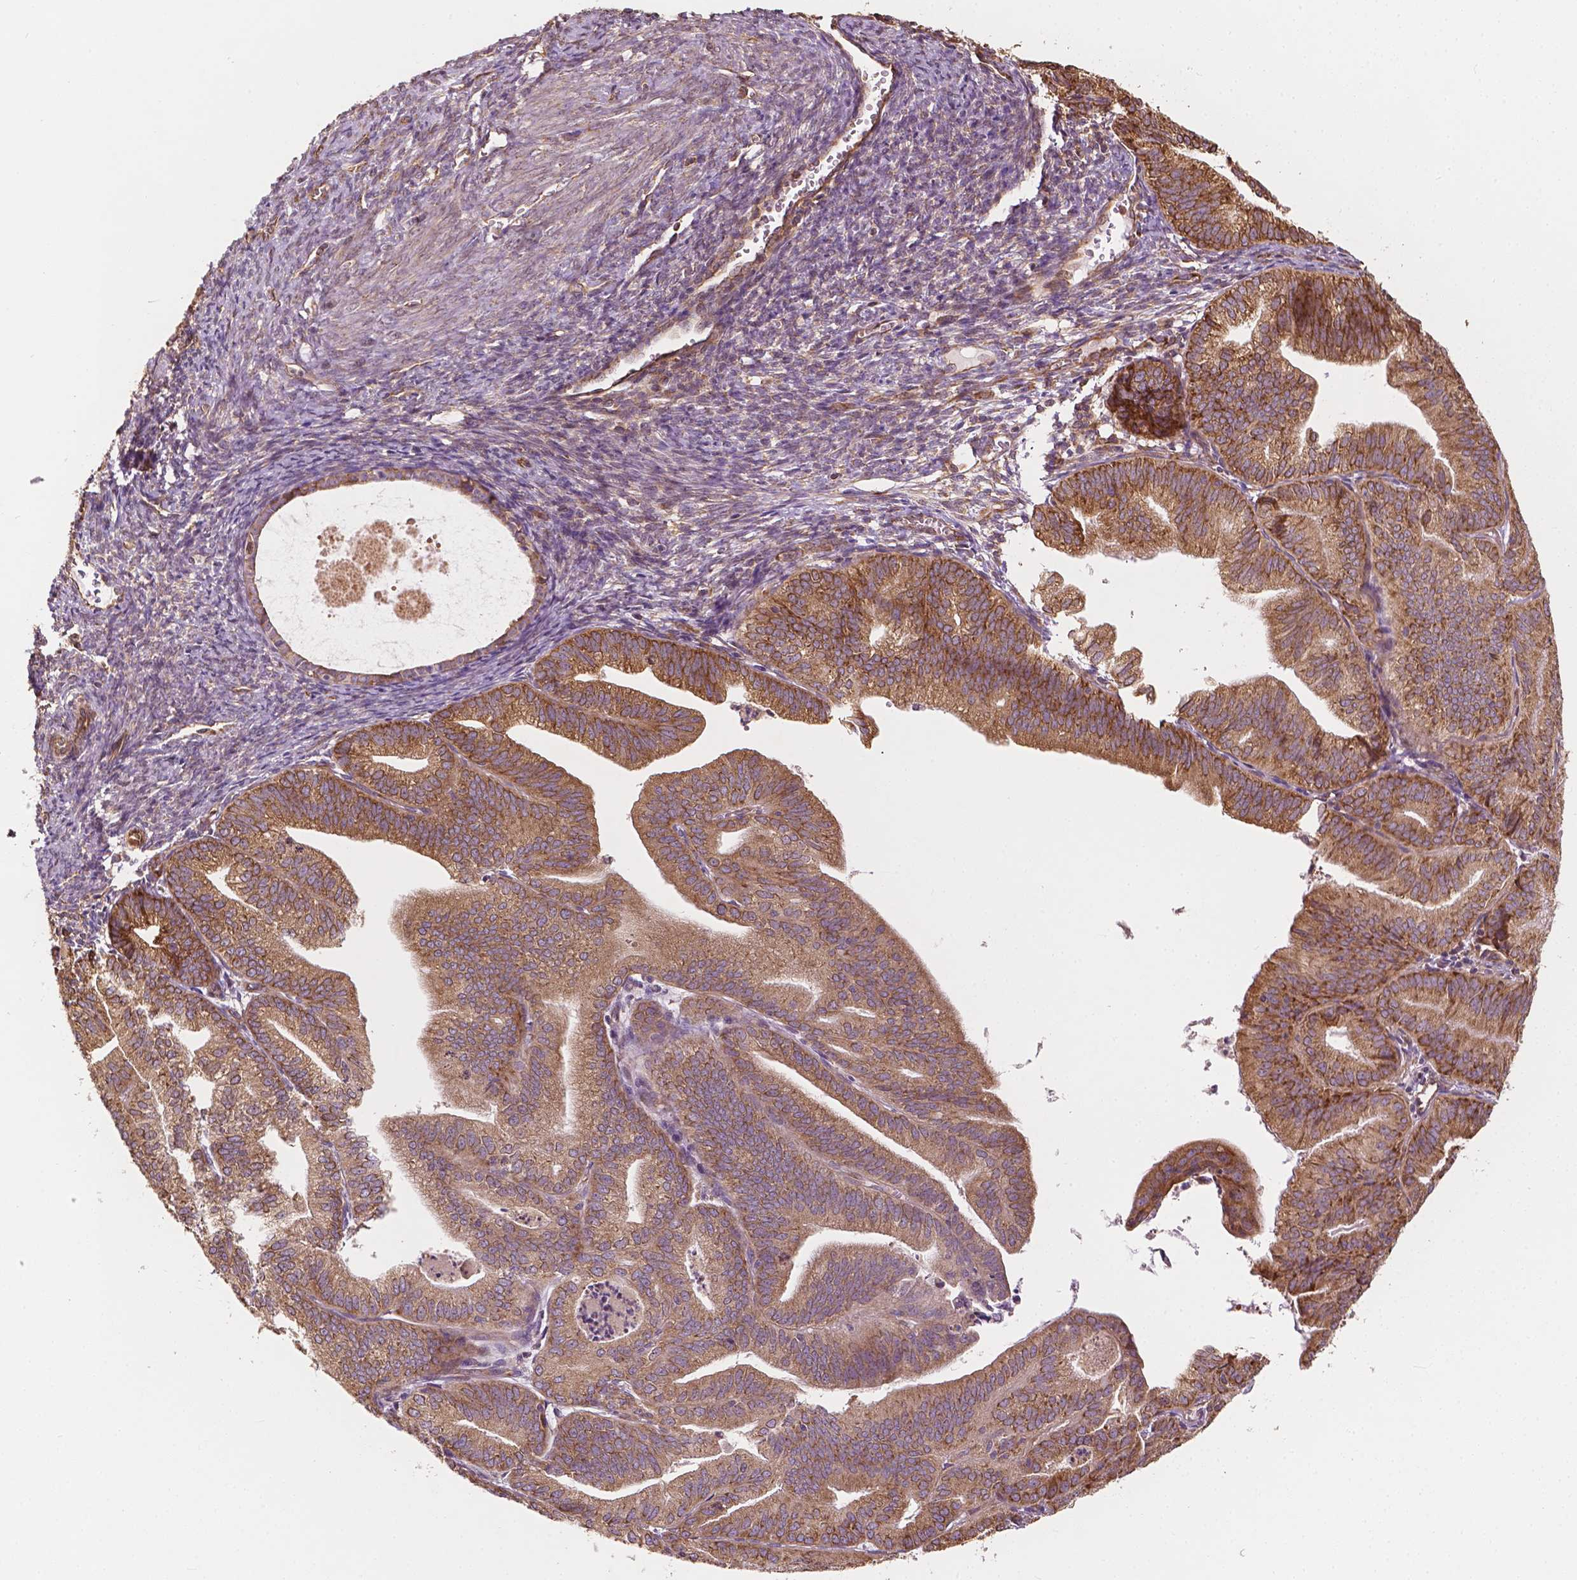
{"staining": {"intensity": "moderate", "quantity": "25%-75%", "location": "cytoplasmic/membranous"}, "tissue": "endometrial cancer", "cell_type": "Tumor cells", "image_type": "cancer", "snomed": [{"axis": "morphology", "description": "Adenocarcinoma, NOS"}, {"axis": "topography", "description": "Endometrium"}], "caption": "Adenocarcinoma (endometrial) stained with a brown dye shows moderate cytoplasmic/membranous positive expression in approximately 25%-75% of tumor cells.", "gene": "G3BP1", "patient": {"sex": "female", "age": 70}}